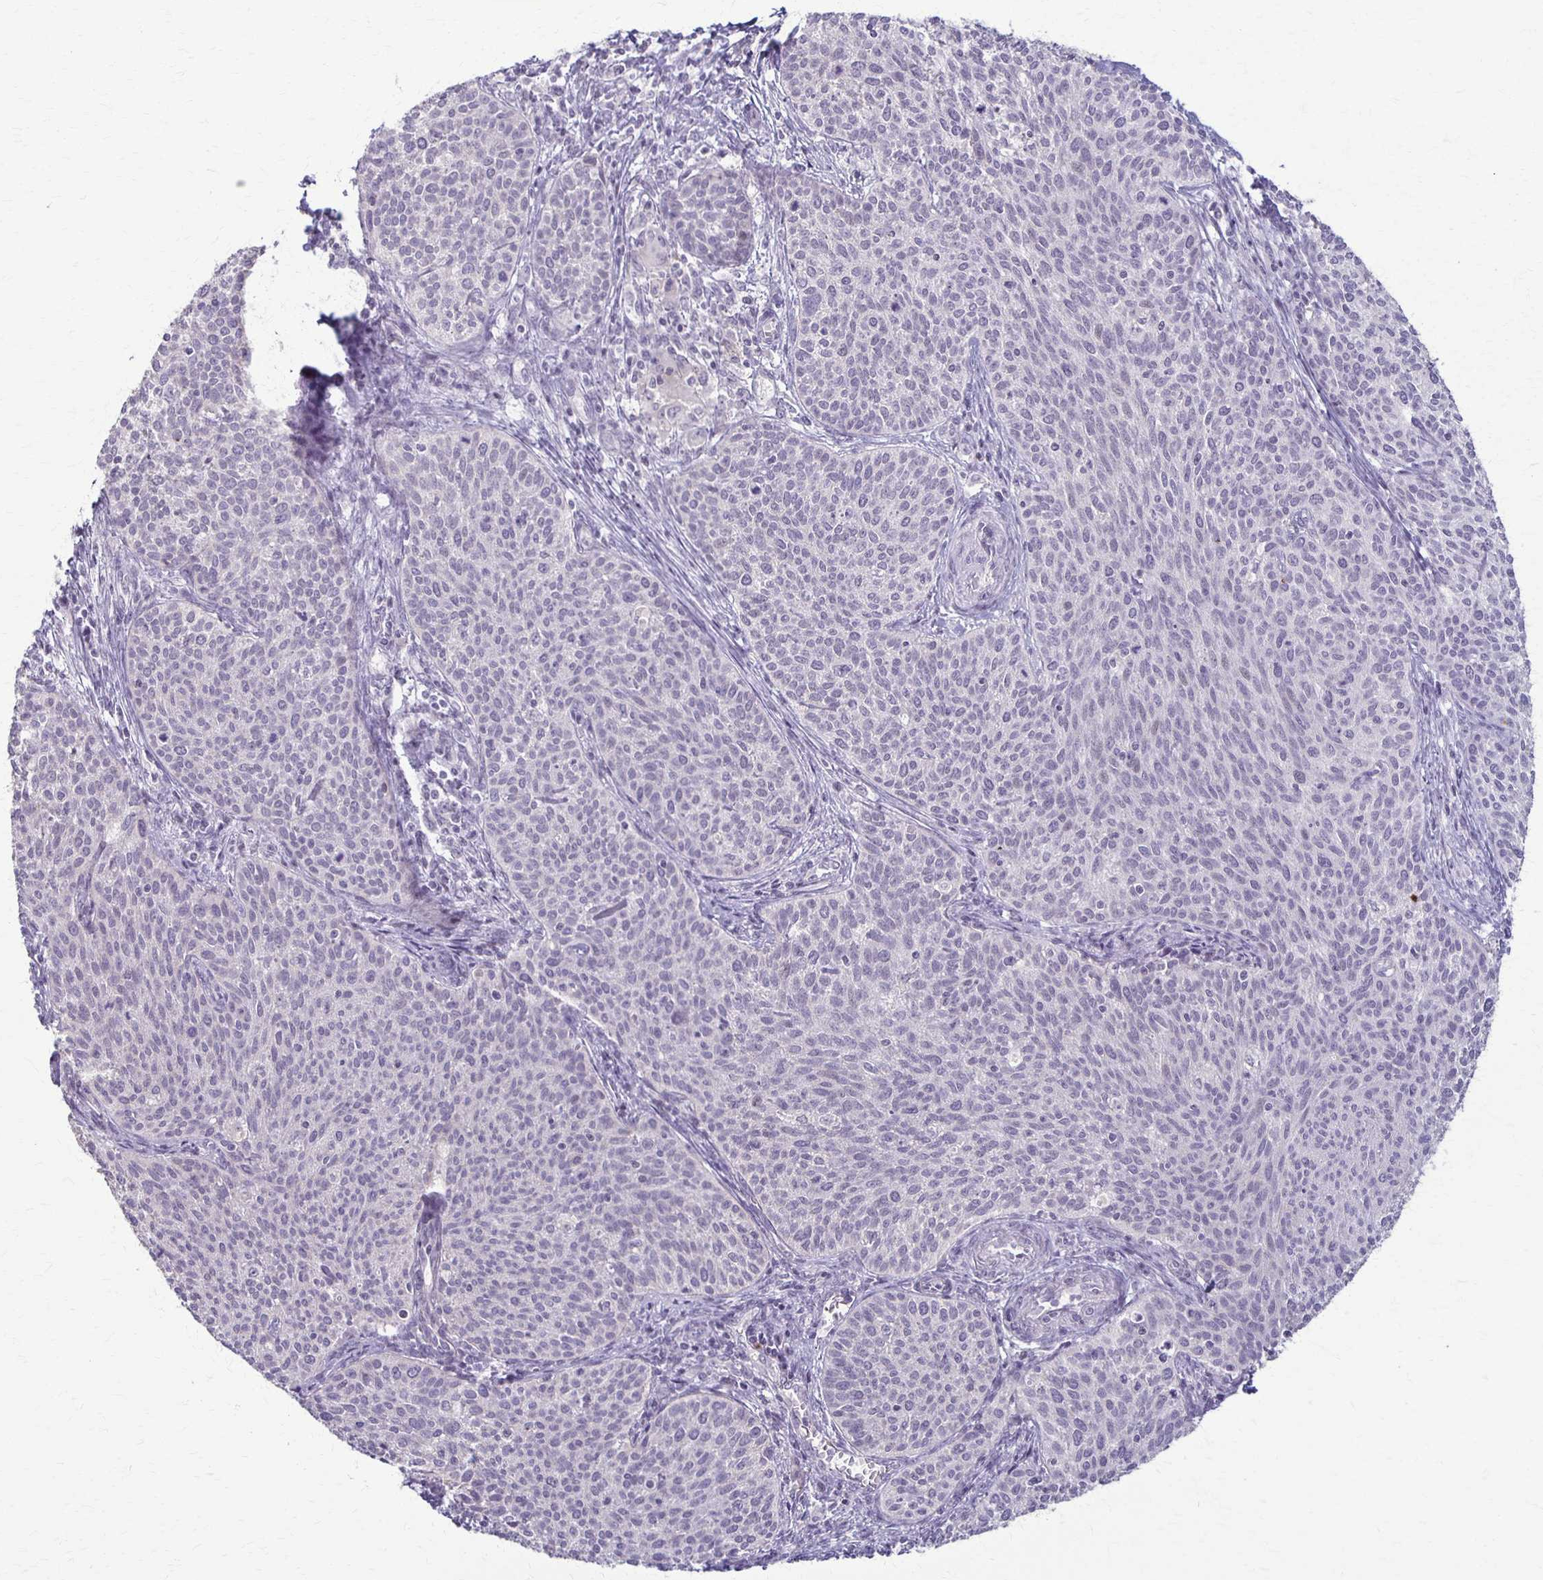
{"staining": {"intensity": "negative", "quantity": "none", "location": "none"}, "tissue": "cervical cancer", "cell_type": "Tumor cells", "image_type": "cancer", "snomed": [{"axis": "morphology", "description": "Squamous cell carcinoma, NOS"}, {"axis": "topography", "description": "Cervix"}], "caption": "A high-resolution photomicrograph shows immunohistochemistry staining of cervical cancer, which displays no significant expression in tumor cells.", "gene": "SLC35E2B", "patient": {"sex": "female", "age": 38}}